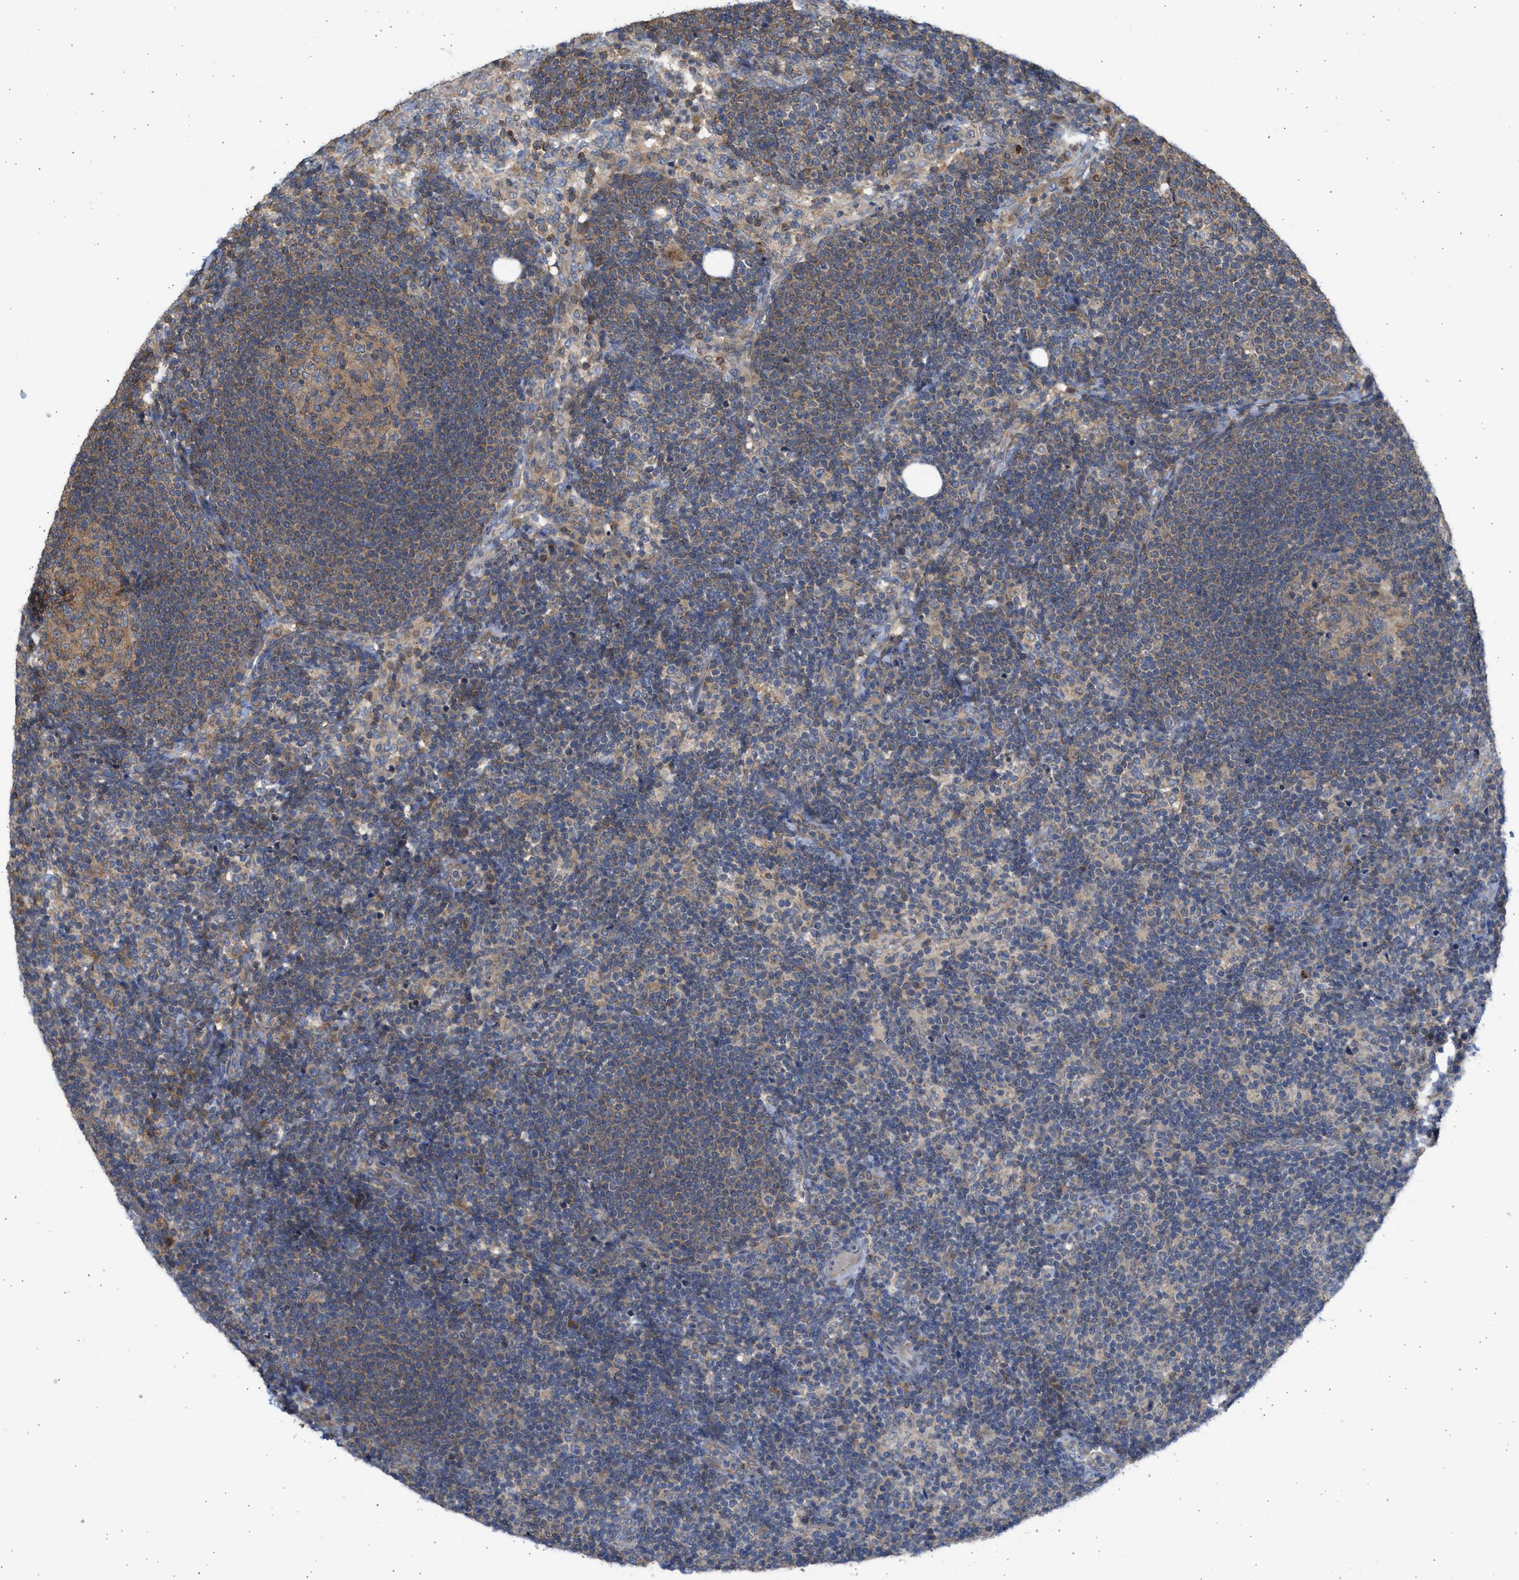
{"staining": {"intensity": "weak", "quantity": ">75%", "location": "cytoplasmic/membranous"}, "tissue": "lymph node", "cell_type": "Germinal center cells", "image_type": "normal", "snomed": [{"axis": "morphology", "description": "Normal tissue, NOS"}, {"axis": "morphology", "description": "Carcinoid, malignant, NOS"}, {"axis": "topography", "description": "Lymph node"}], "caption": "Immunohistochemical staining of unremarkable lymph node exhibits weak cytoplasmic/membranous protein expression in about >75% of germinal center cells.", "gene": "CYP1A1", "patient": {"sex": "male", "age": 47}}